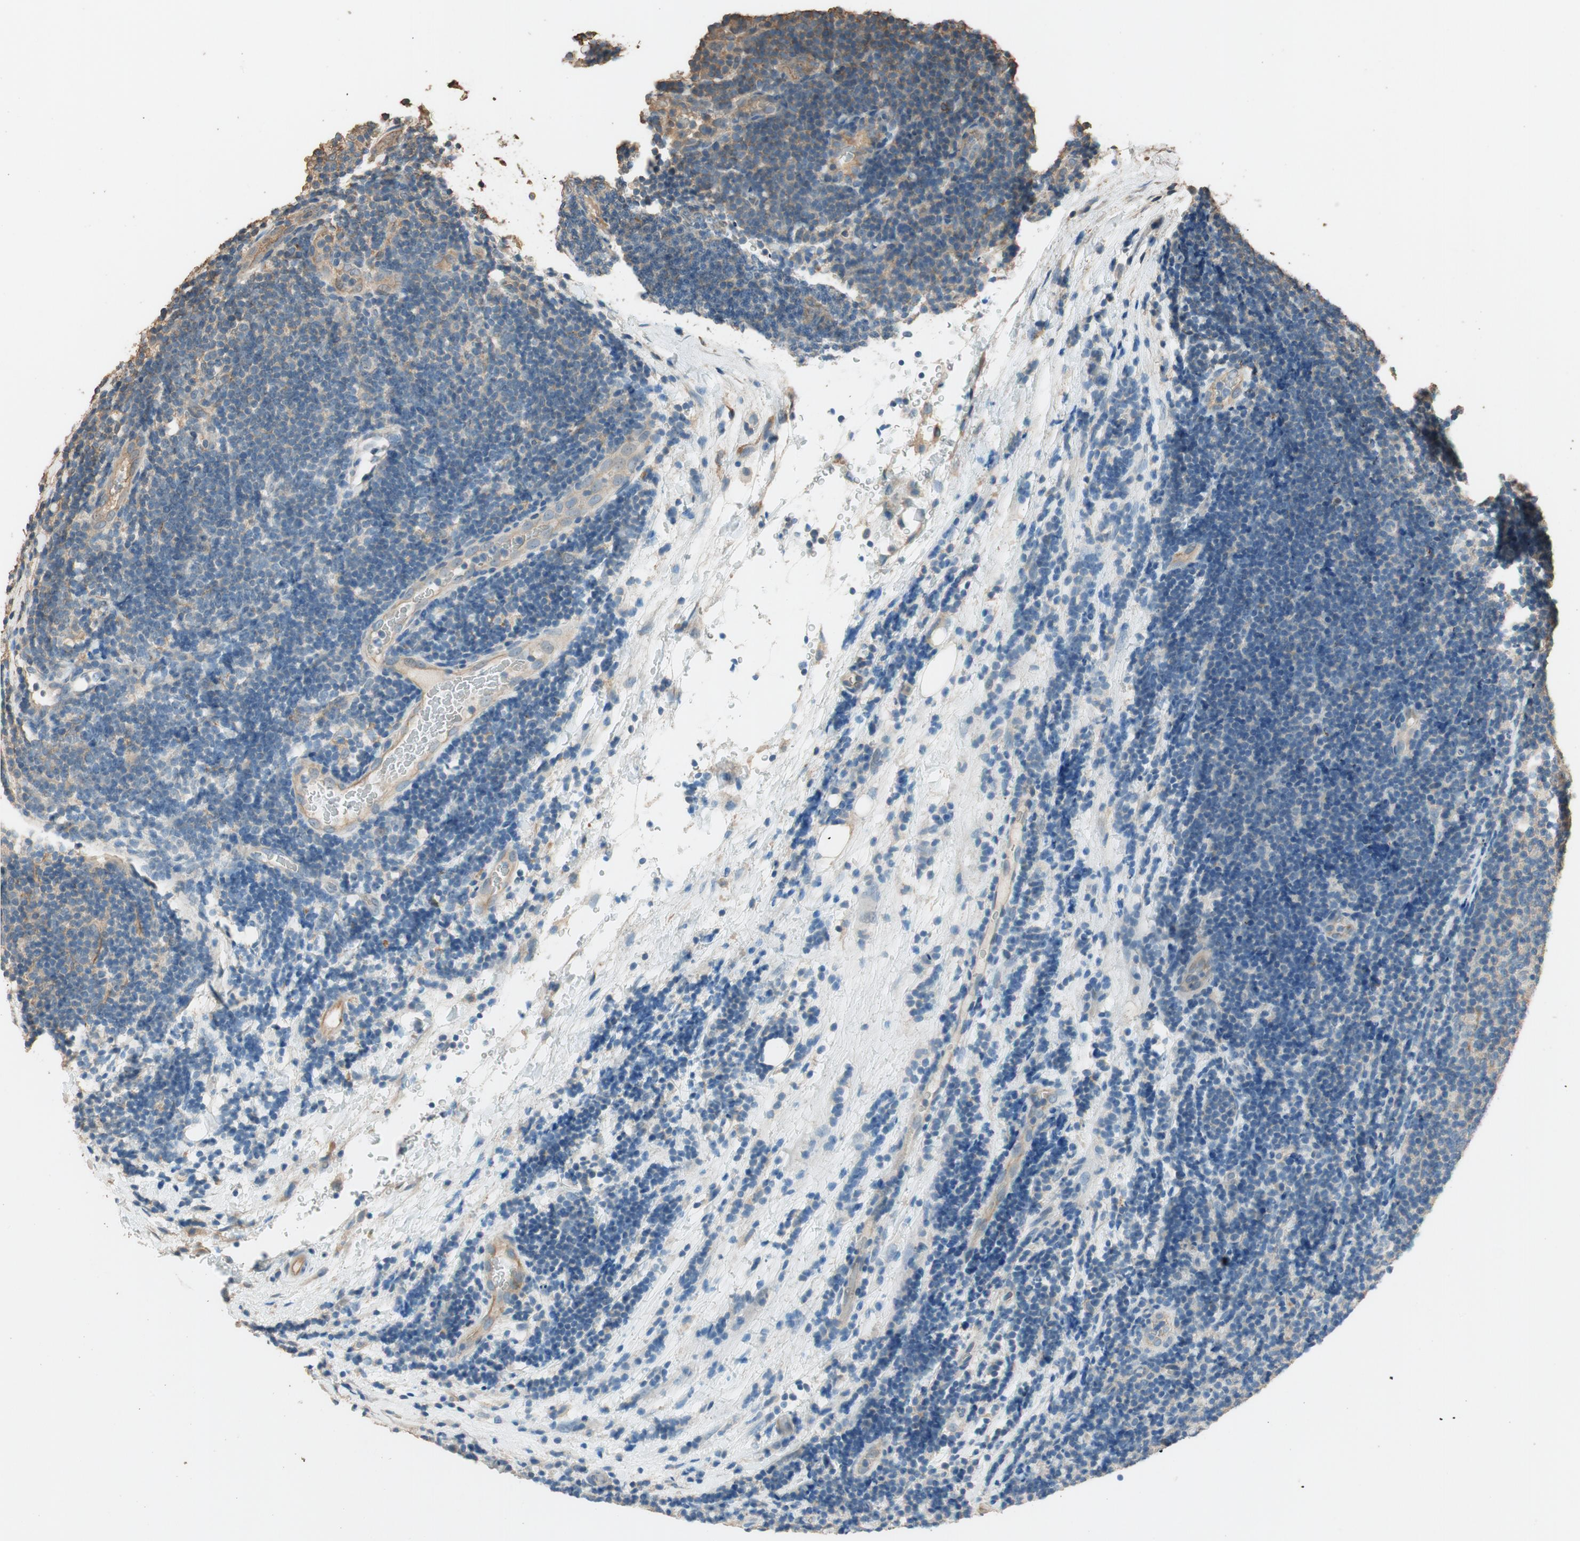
{"staining": {"intensity": "negative", "quantity": "none", "location": "none"}, "tissue": "lymphoma", "cell_type": "Tumor cells", "image_type": "cancer", "snomed": [{"axis": "morphology", "description": "Malignant lymphoma, non-Hodgkin's type, Low grade"}, {"axis": "topography", "description": "Lymph node"}], "caption": "Immunohistochemical staining of human low-grade malignant lymphoma, non-Hodgkin's type exhibits no significant expression in tumor cells.", "gene": "MST1R", "patient": {"sex": "male", "age": 83}}